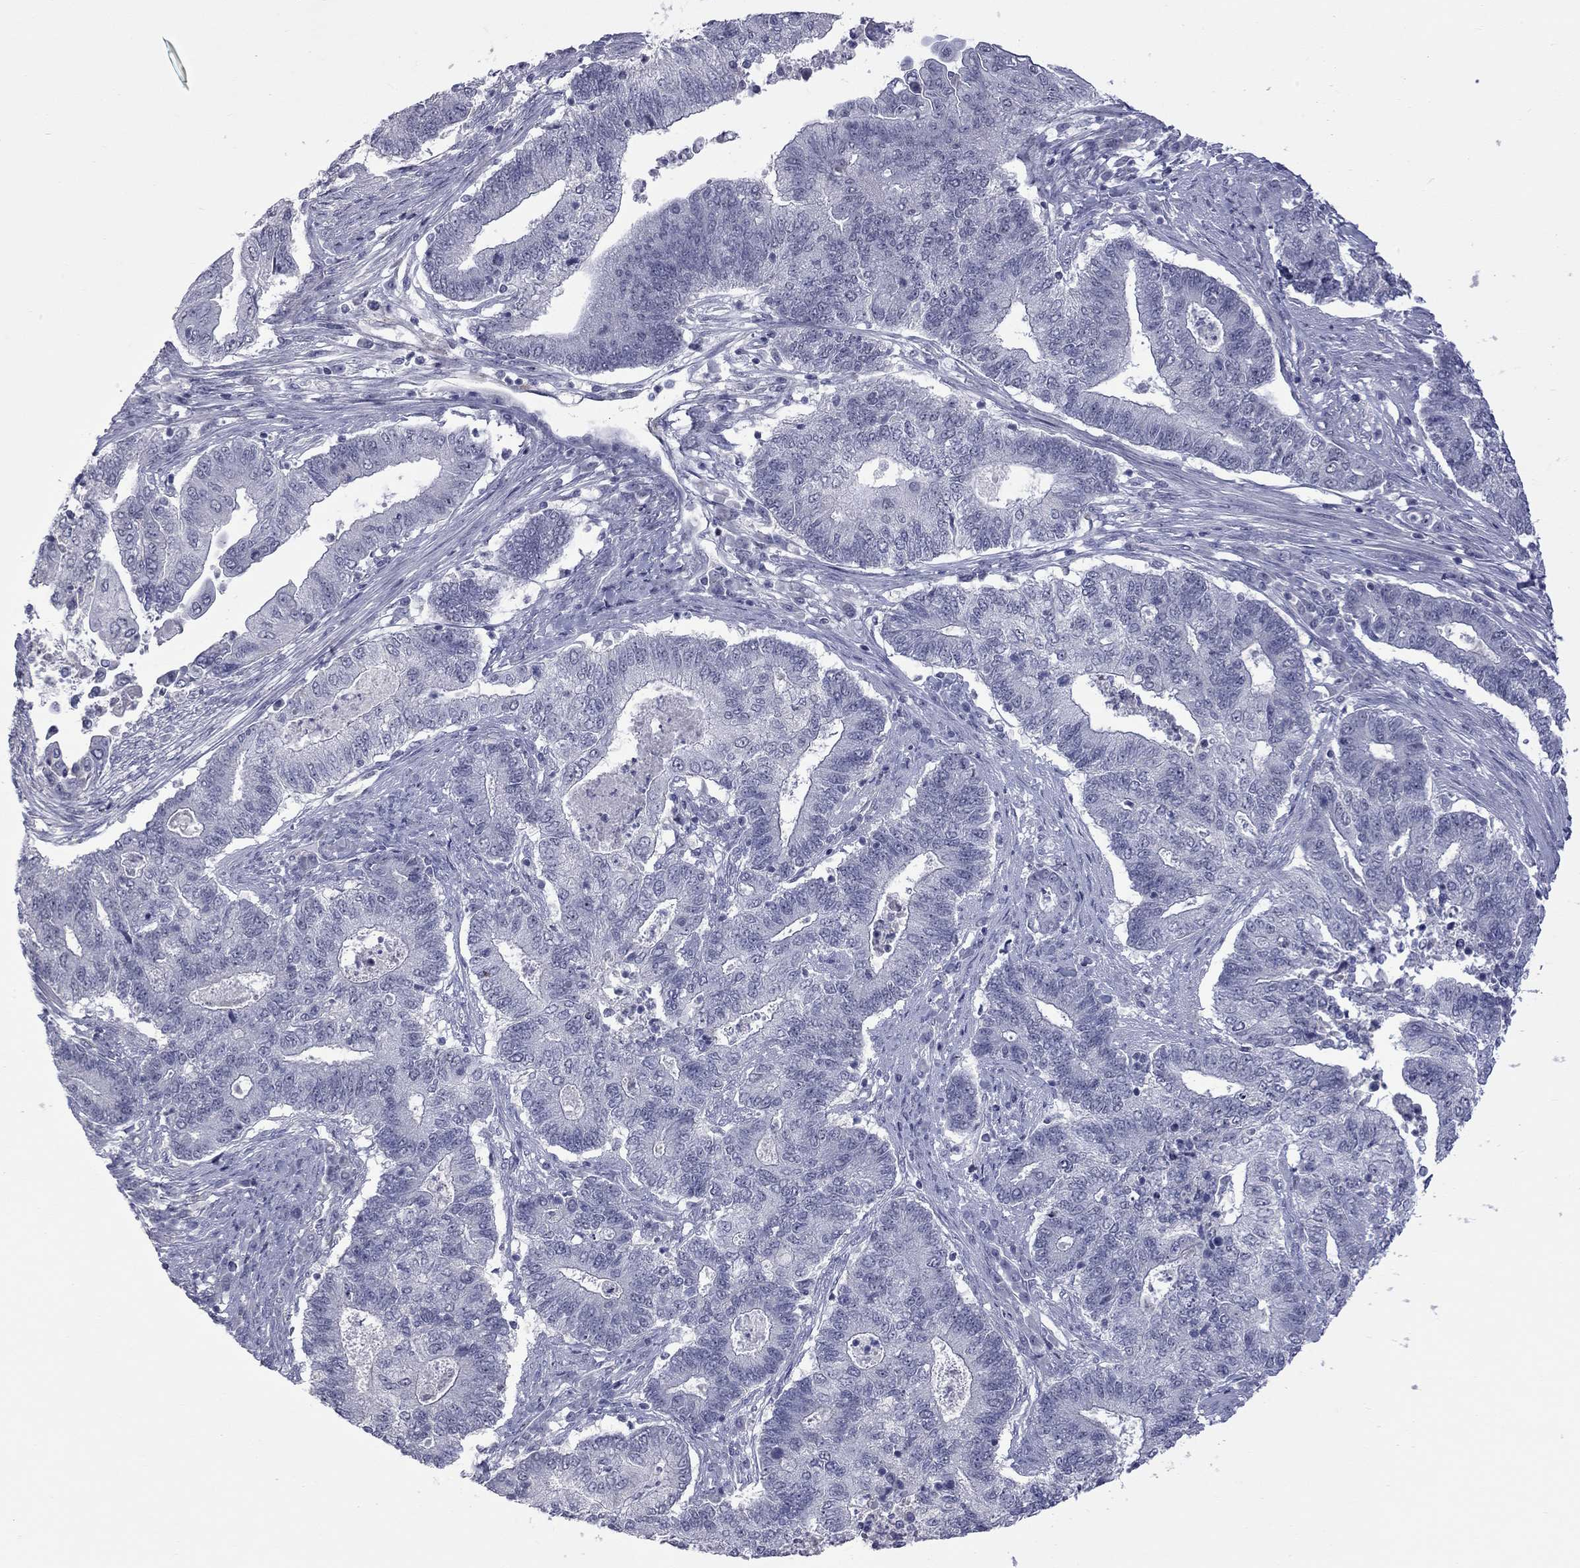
{"staining": {"intensity": "negative", "quantity": "none", "location": "none"}, "tissue": "endometrial cancer", "cell_type": "Tumor cells", "image_type": "cancer", "snomed": [{"axis": "morphology", "description": "Adenocarcinoma, NOS"}, {"axis": "topography", "description": "Uterus"}, {"axis": "topography", "description": "Endometrium"}], "caption": "Image shows no protein staining in tumor cells of endometrial adenocarcinoma tissue.", "gene": "GSG1L", "patient": {"sex": "female", "age": 54}}